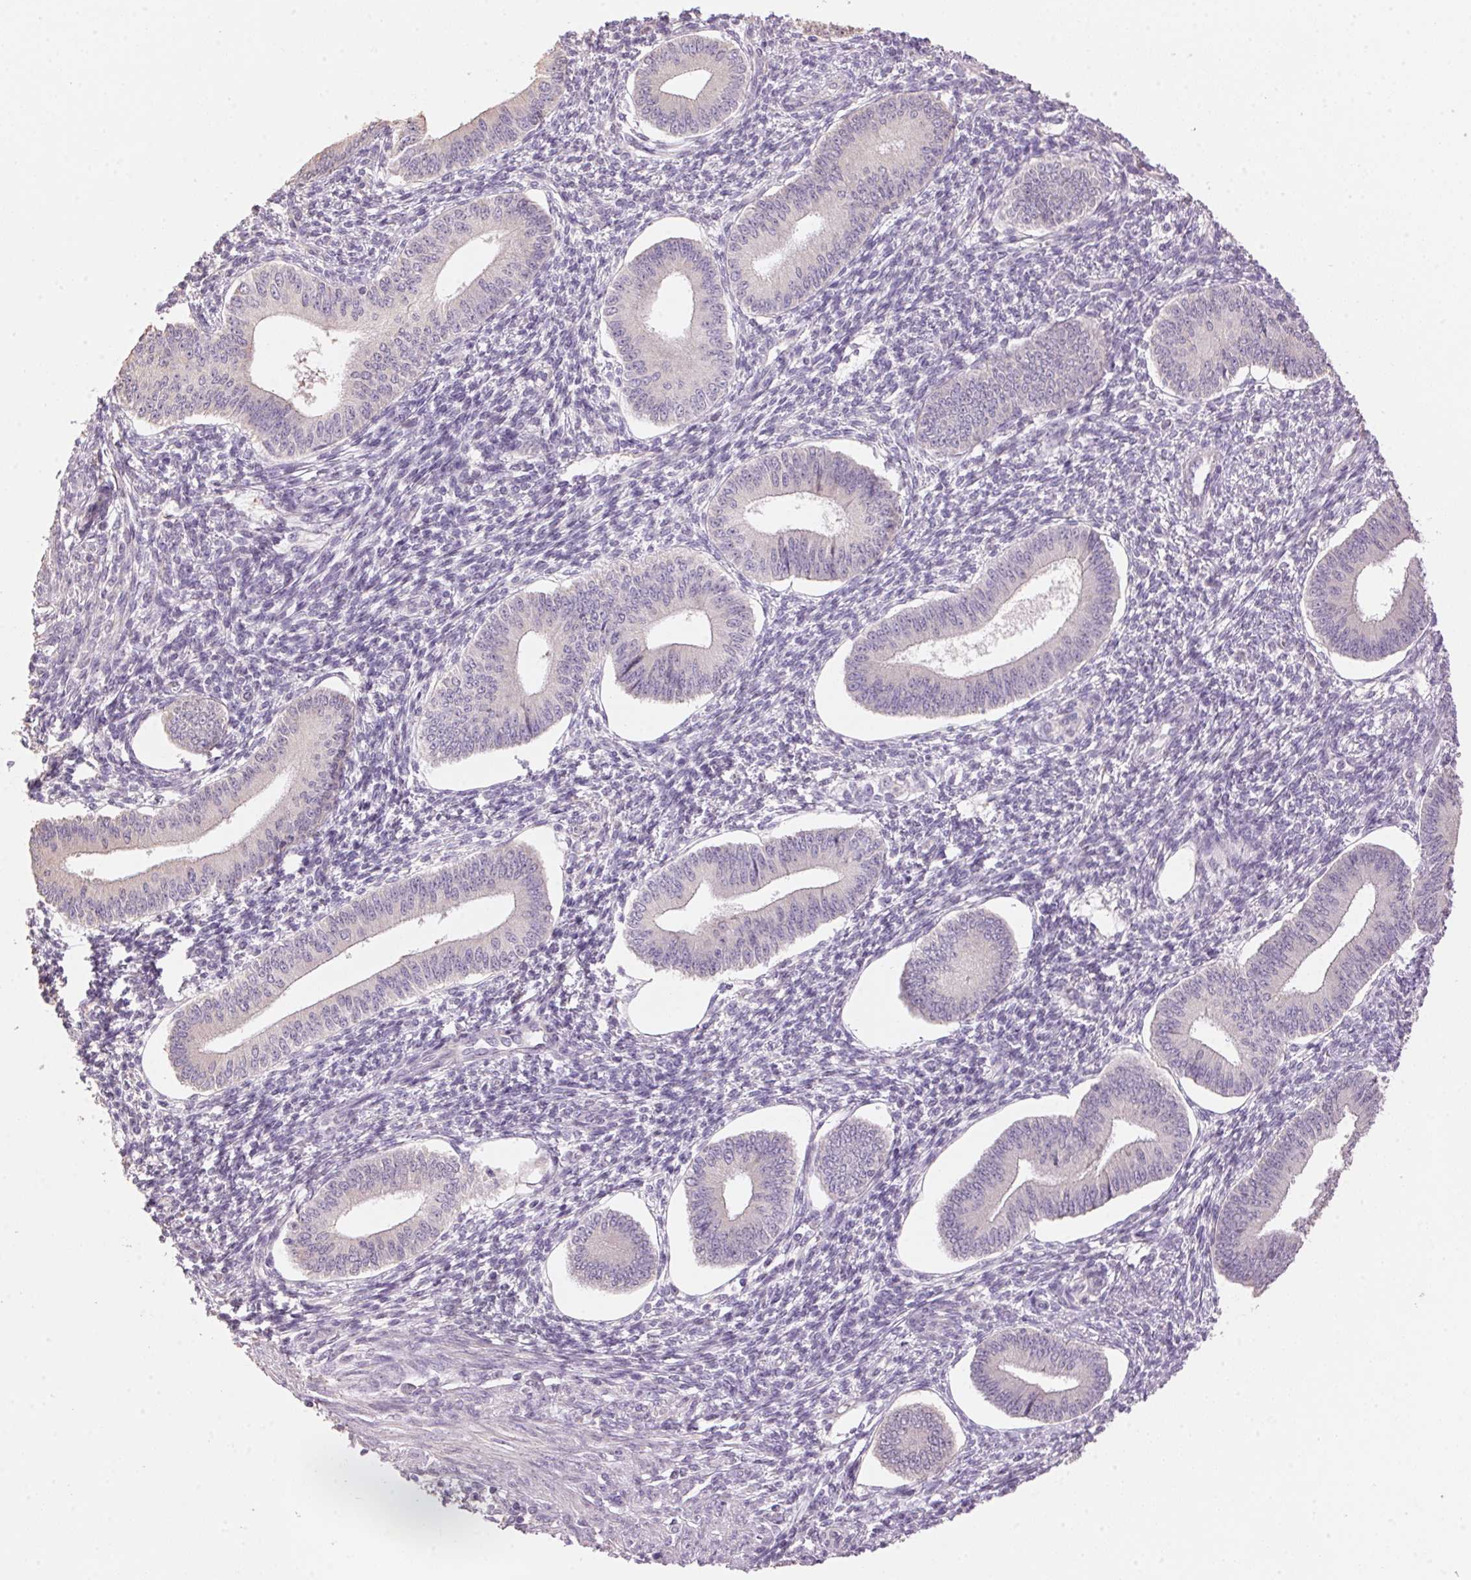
{"staining": {"intensity": "negative", "quantity": "none", "location": "none"}, "tissue": "endometrium", "cell_type": "Cells in endometrial stroma", "image_type": "normal", "snomed": [{"axis": "morphology", "description": "Normal tissue, NOS"}, {"axis": "topography", "description": "Endometrium"}], "caption": "Cells in endometrial stroma are negative for protein expression in normal human endometrium.", "gene": "LYZL6", "patient": {"sex": "female", "age": 42}}